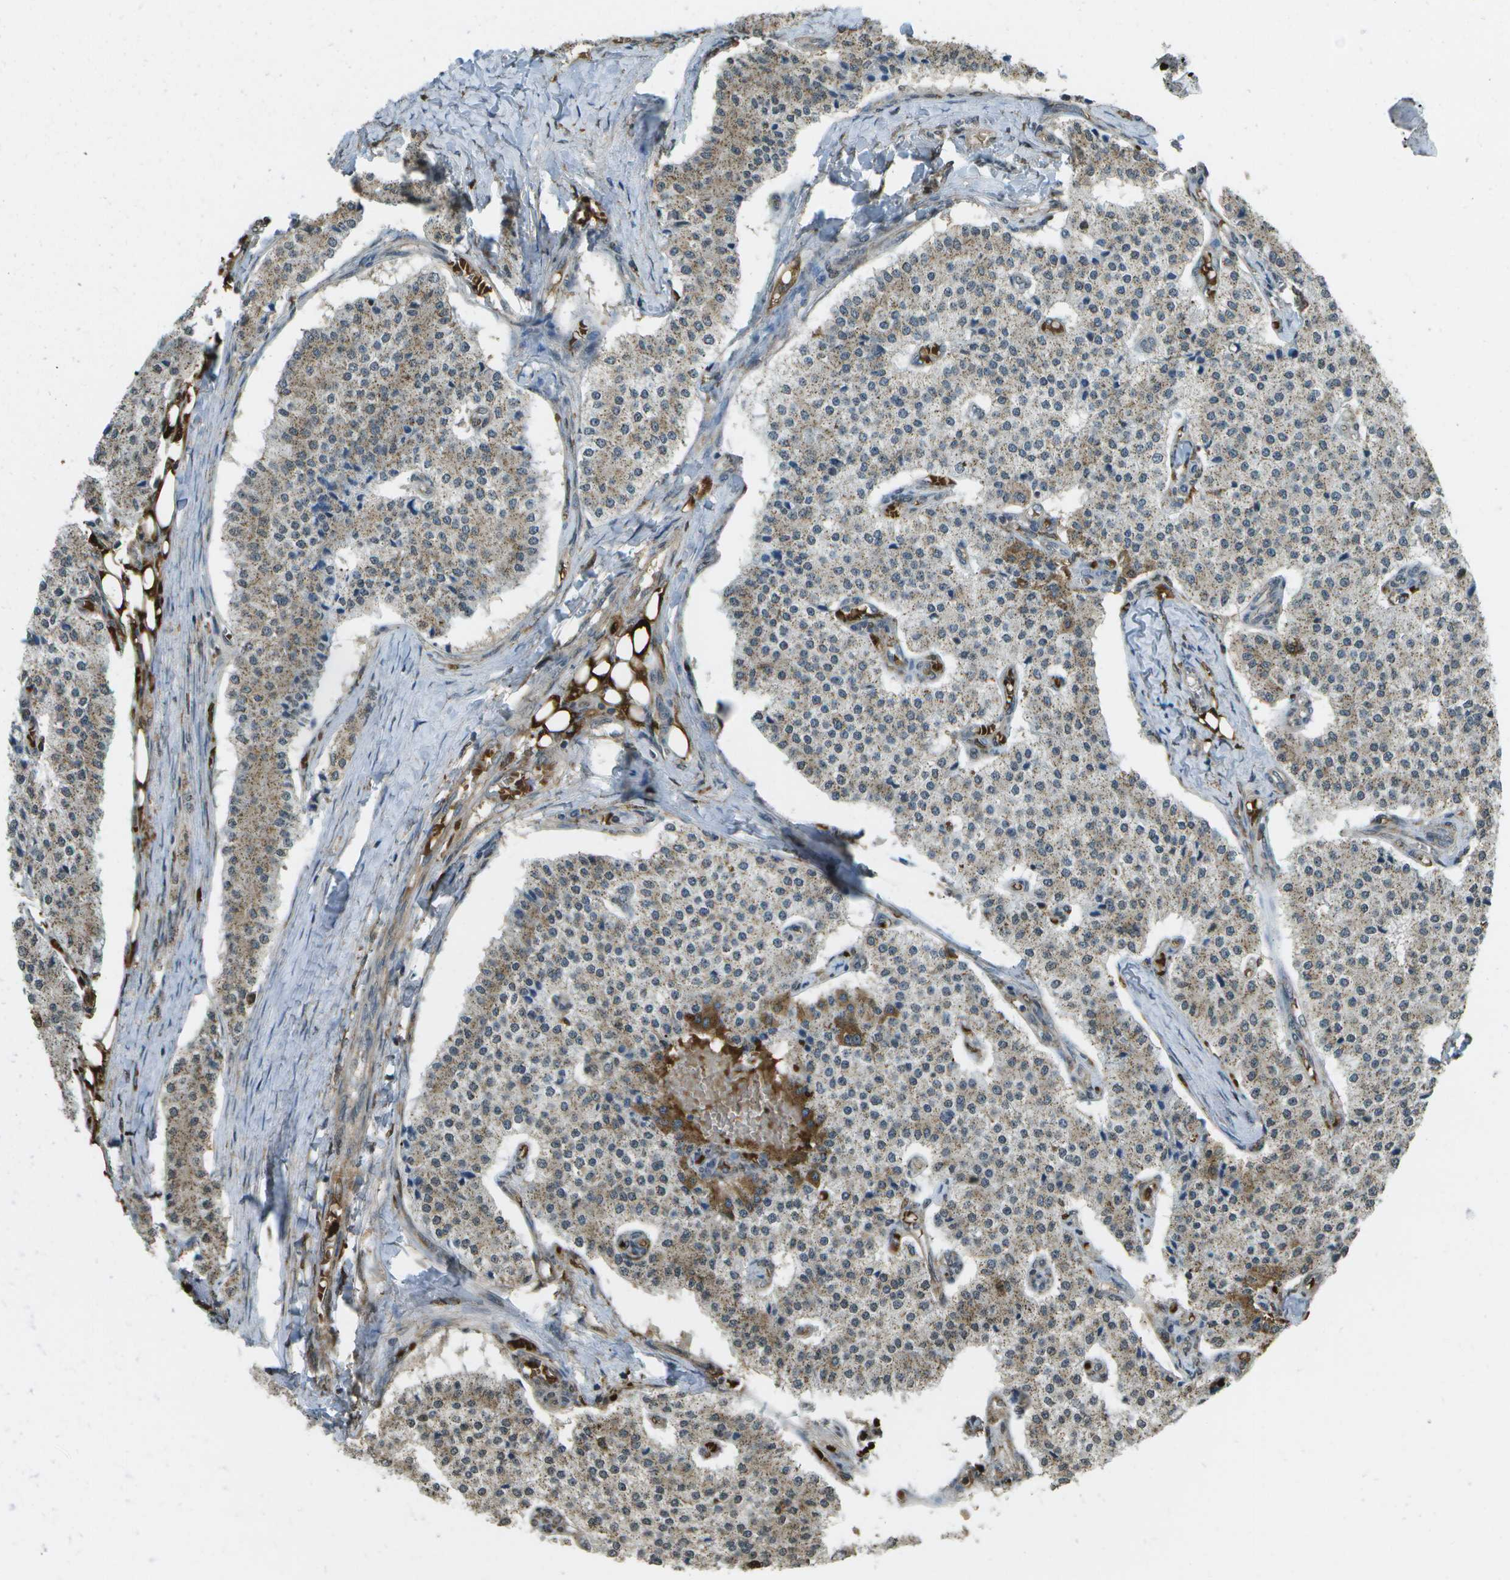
{"staining": {"intensity": "weak", "quantity": ">75%", "location": "cytoplasmic/membranous"}, "tissue": "carcinoid", "cell_type": "Tumor cells", "image_type": "cancer", "snomed": [{"axis": "morphology", "description": "Carcinoid, malignant, NOS"}, {"axis": "topography", "description": "Colon"}], "caption": "Carcinoid tissue displays weak cytoplasmic/membranous expression in about >75% of tumor cells, visualized by immunohistochemistry. (Brightfield microscopy of DAB IHC at high magnification).", "gene": "CACHD1", "patient": {"sex": "female", "age": 52}}